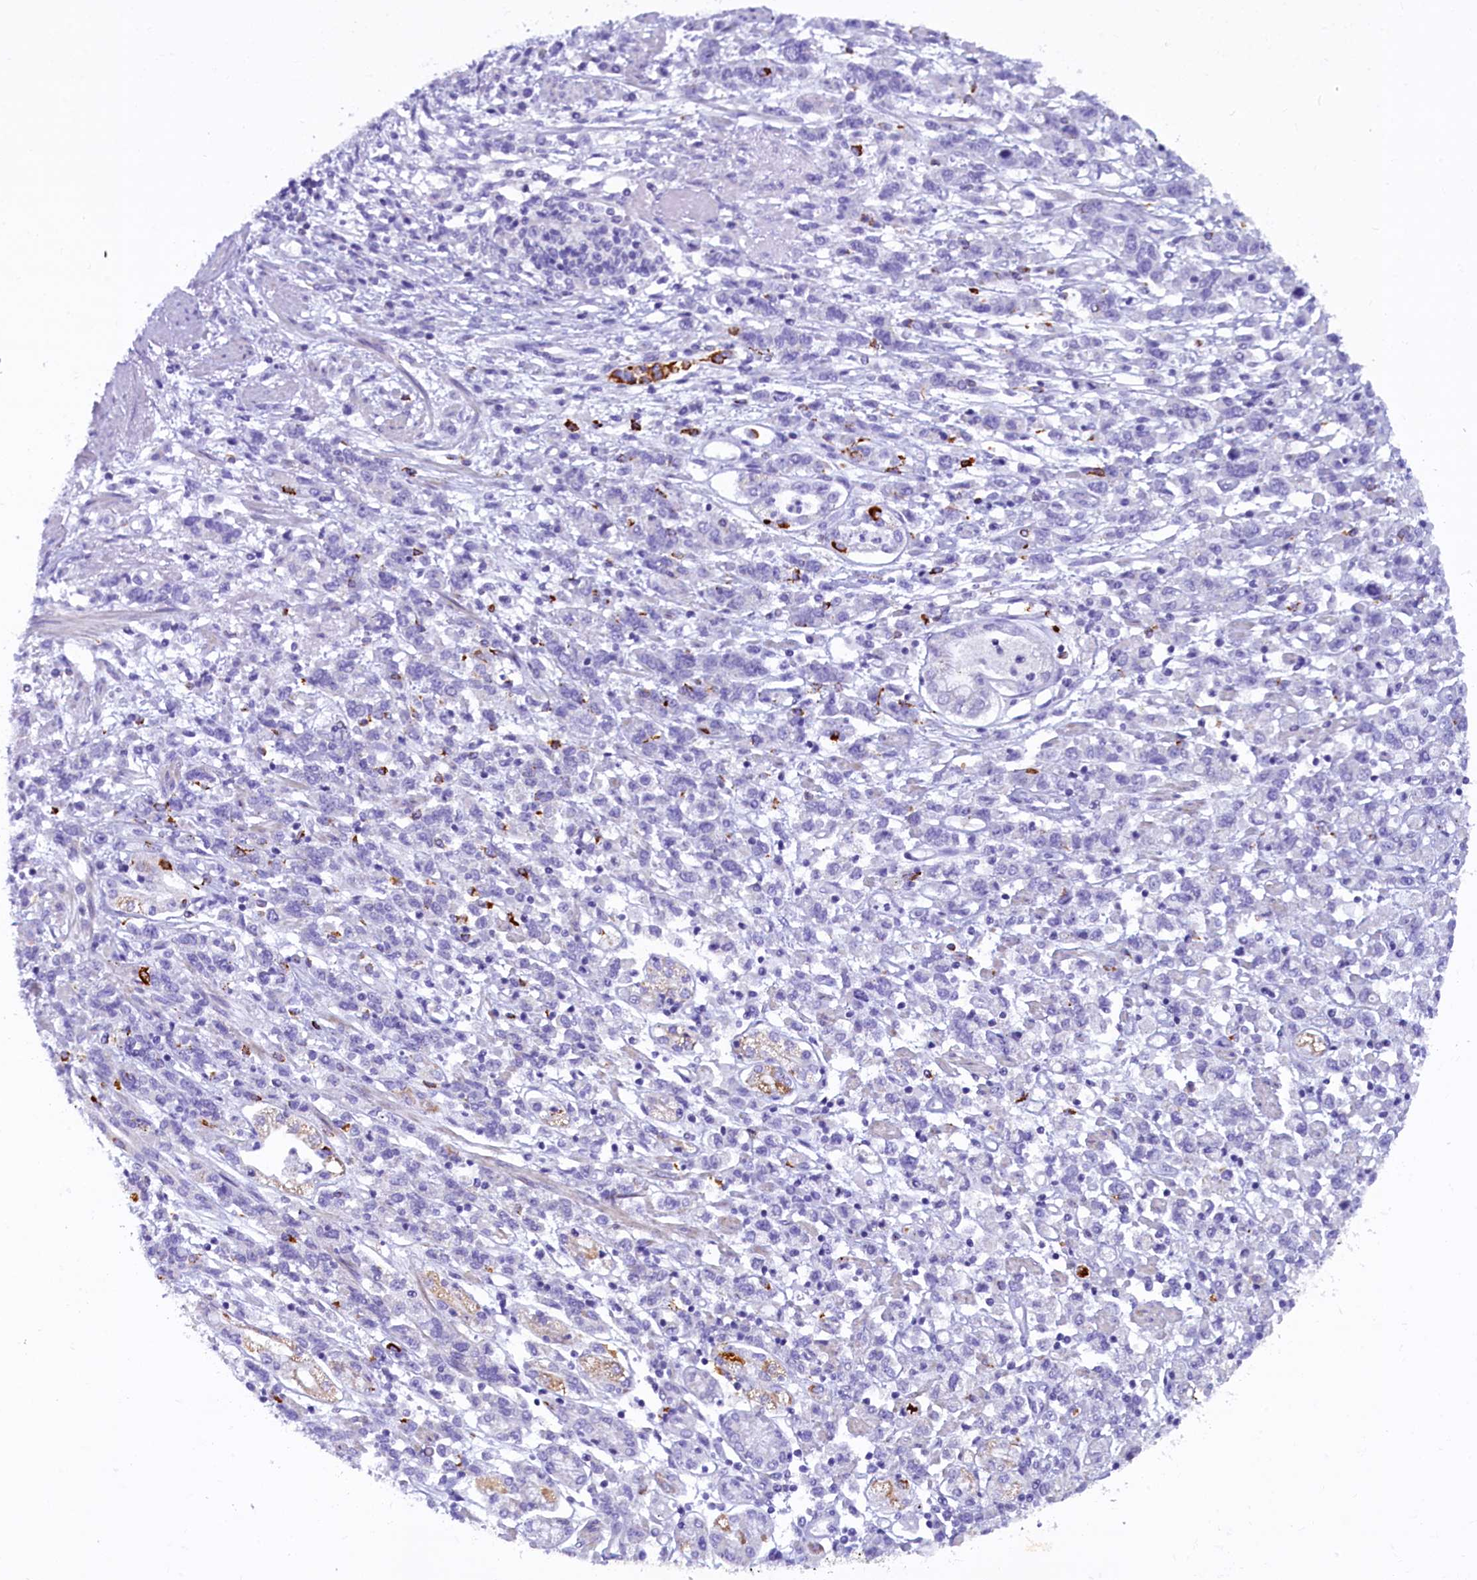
{"staining": {"intensity": "negative", "quantity": "none", "location": "none"}, "tissue": "stomach cancer", "cell_type": "Tumor cells", "image_type": "cancer", "snomed": [{"axis": "morphology", "description": "Adenocarcinoma, NOS"}, {"axis": "topography", "description": "Stomach"}], "caption": "Protein analysis of stomach cancer (adenocarcinoma) shows no significant expression in tumor cells. Brightfield microscopy of IHC stained with DAB (3,3'-diaminobenzidine) (brown) and hematoxylin (blue), captured at high magnification.", "gene": "RTTN", "patient": {"sex": "female", "age": 76}}